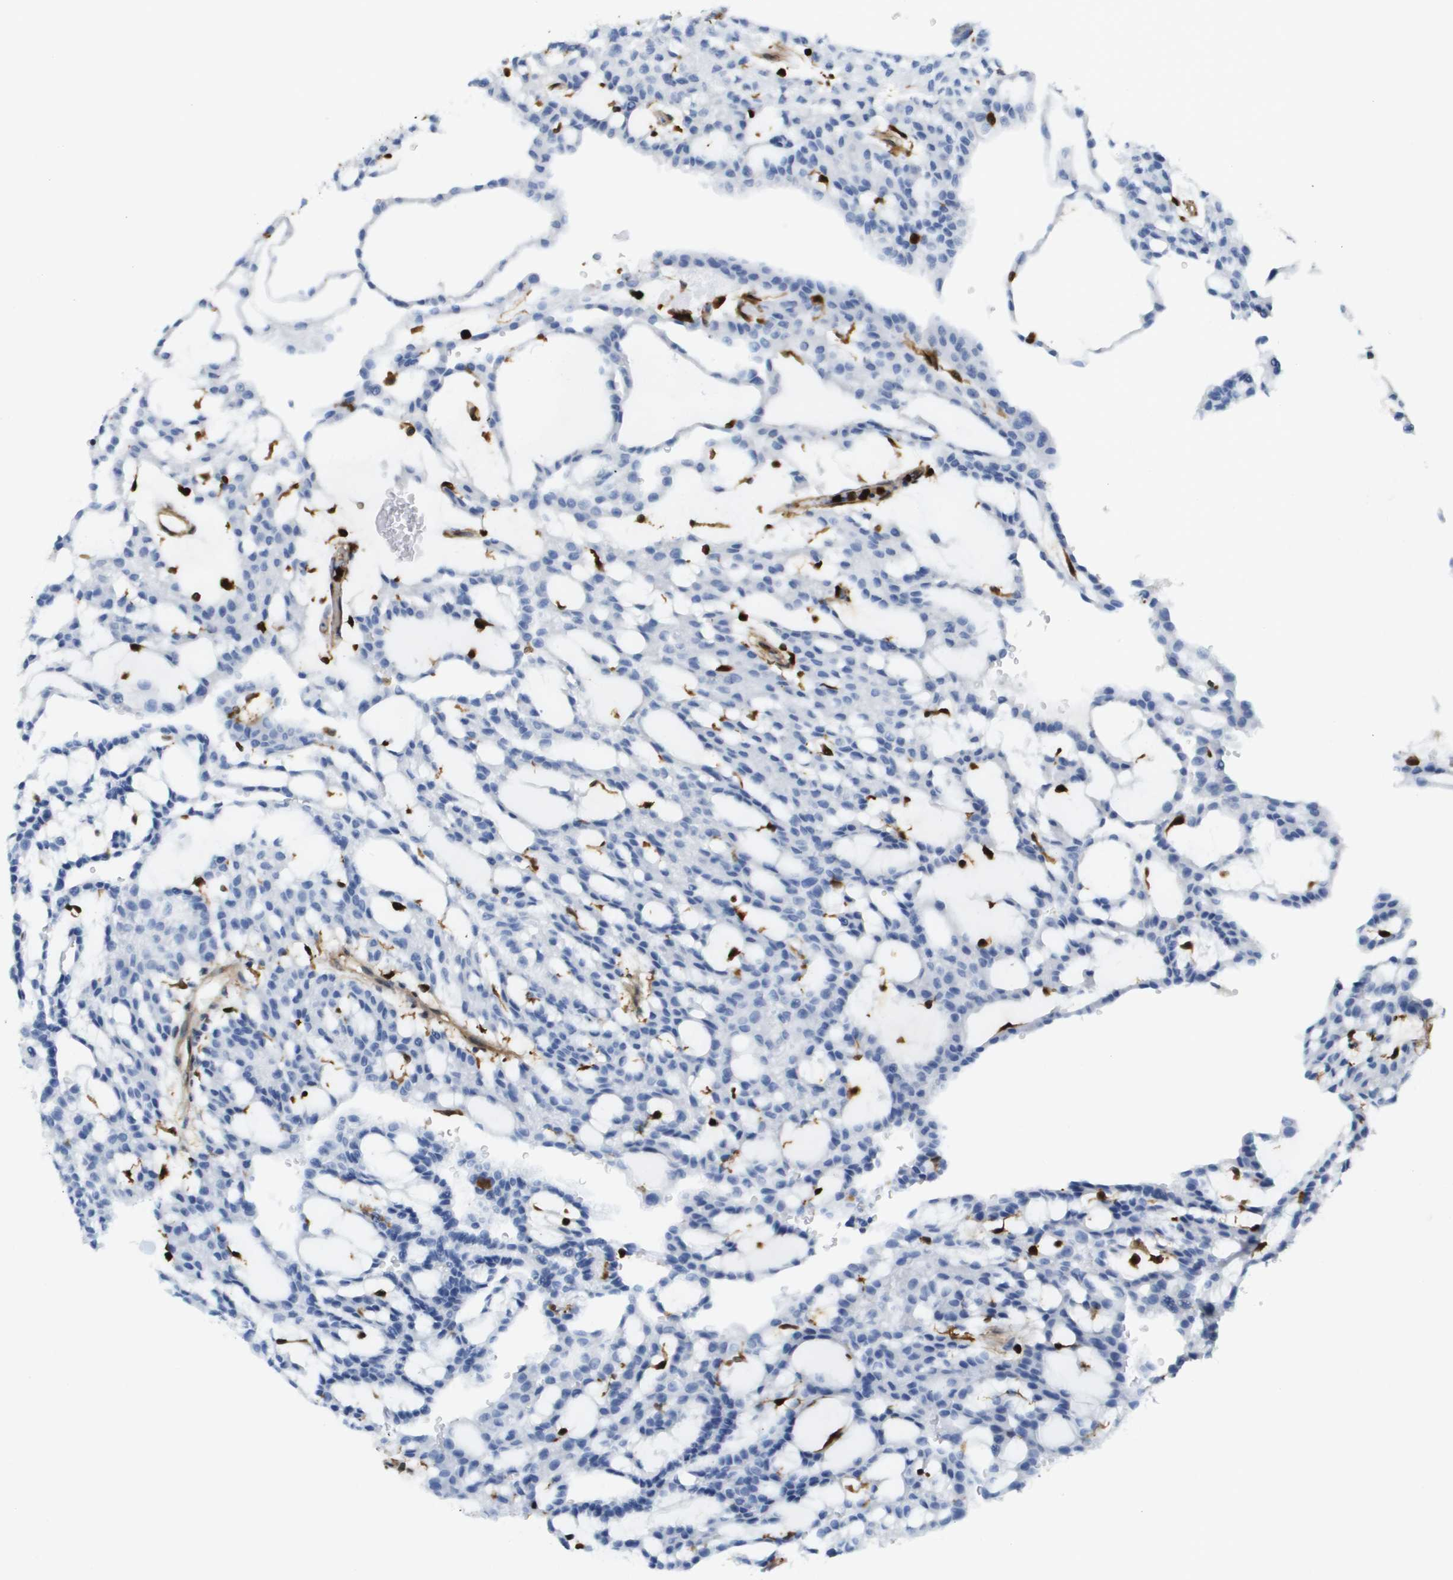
{"staining": {"intensity": "negative", "quantity": "none", "location": "none"}, "tissue": "renal cancer", "cell_type": "Tumor cells", "image_type": "cancer", "snomed": [{"axis": "morphology", "description": "Adenocarcinoma, NOS"}, {"axis": "topography", "description": "Kidney"}], "caption": "Protein analysis of renal adenocarcinoma shows no significant expression in tumor cells.", "gene": "DOCK5", "patient": {"sex": "male", "age": 63}}